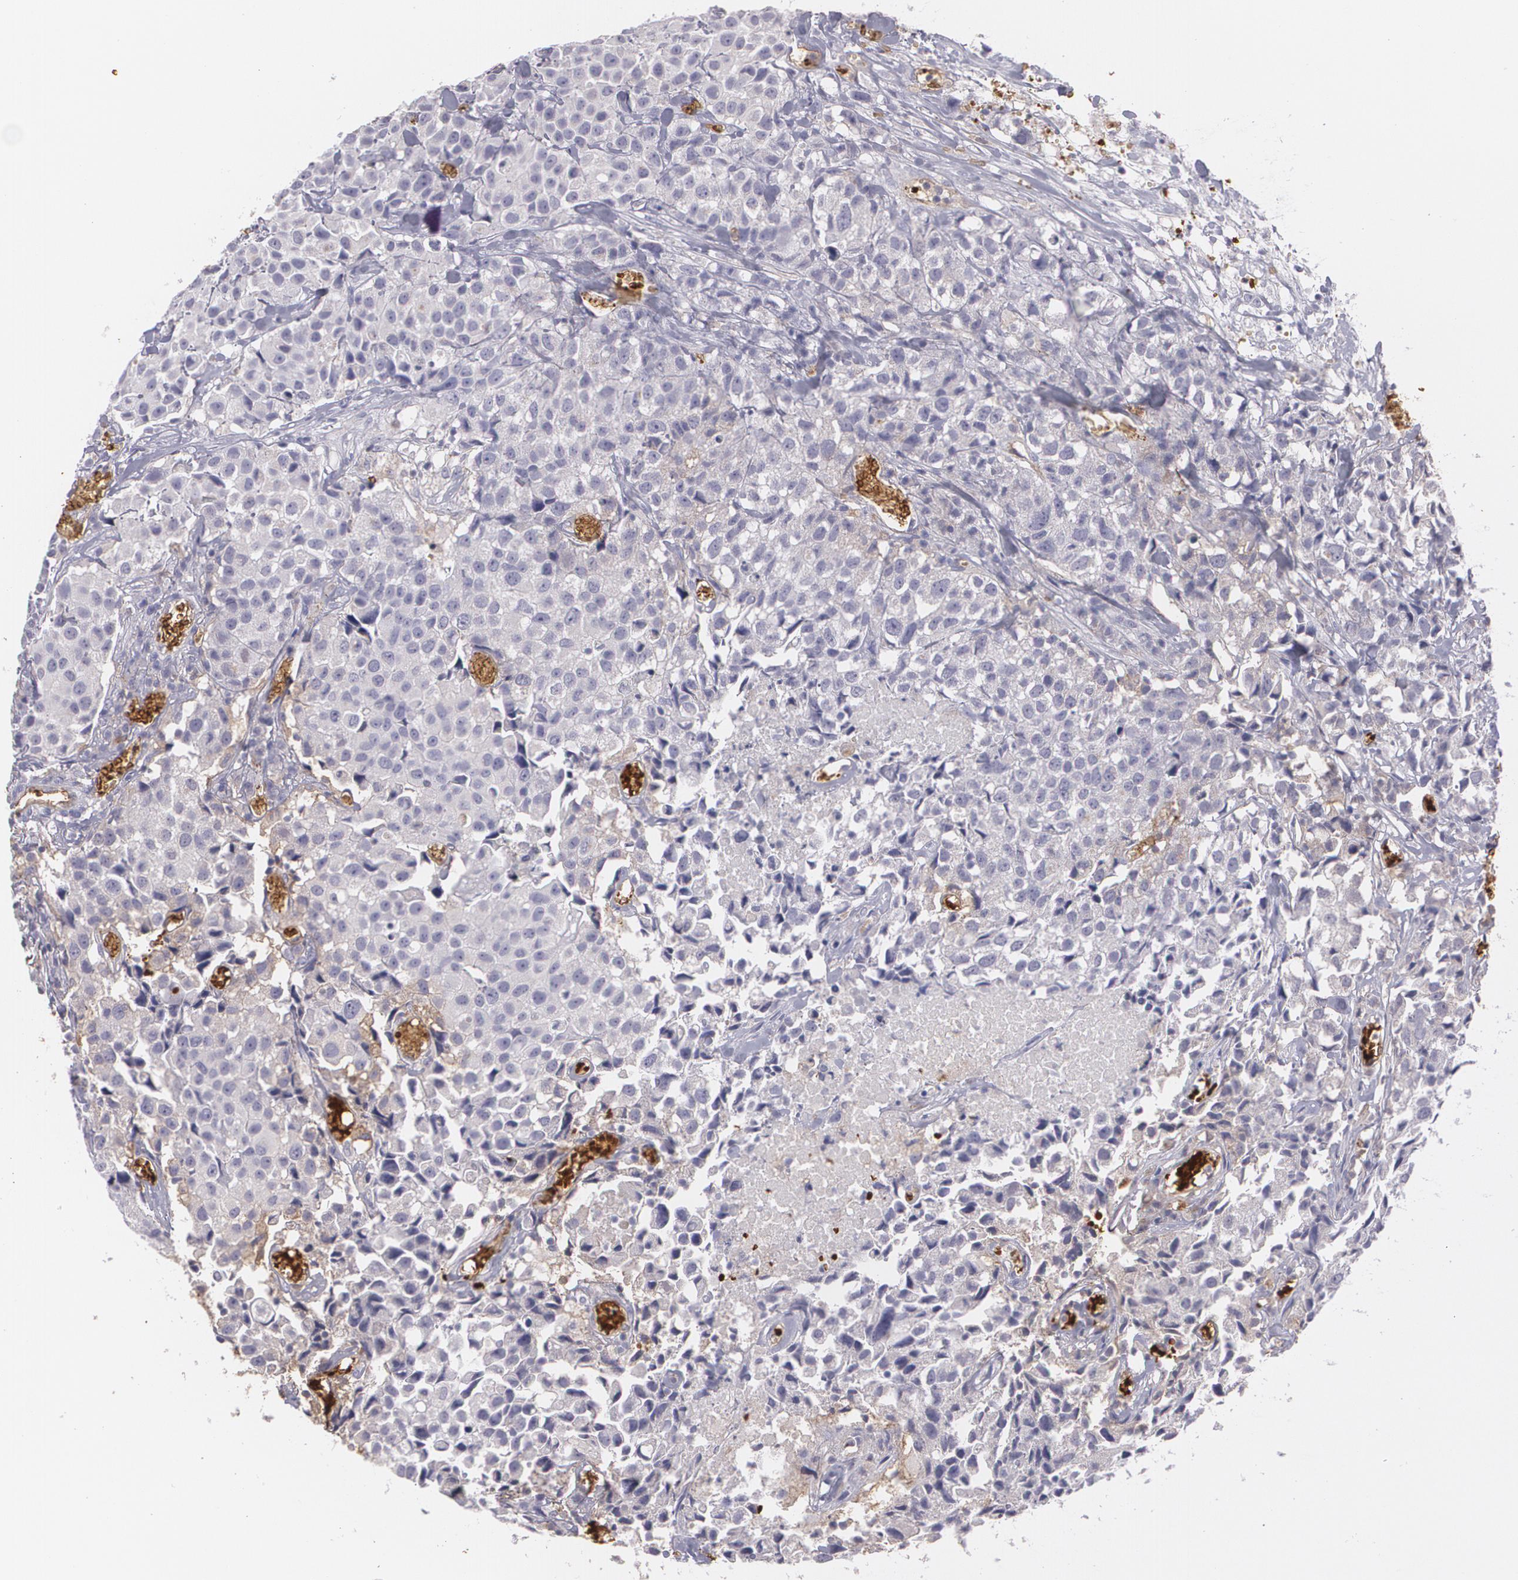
{"staining": {"intensity": "negative", "quantity": "none", "location": "none"}, "tissue": "urothelial cancer", "cell_type": "Tumor cells", "image_type": "cancer", "snomed": [{"axis": "morphology", "description": "Urothelial carcinoma, High grade"}, {"axis": "topography", "description": "Urinary bladder"}], "caption": "An image of human high-grade urothelial carcinoma is negative for staining in tumor cells.", "gene": "ACE", "patient": {"sex": "female", "age": 75}}